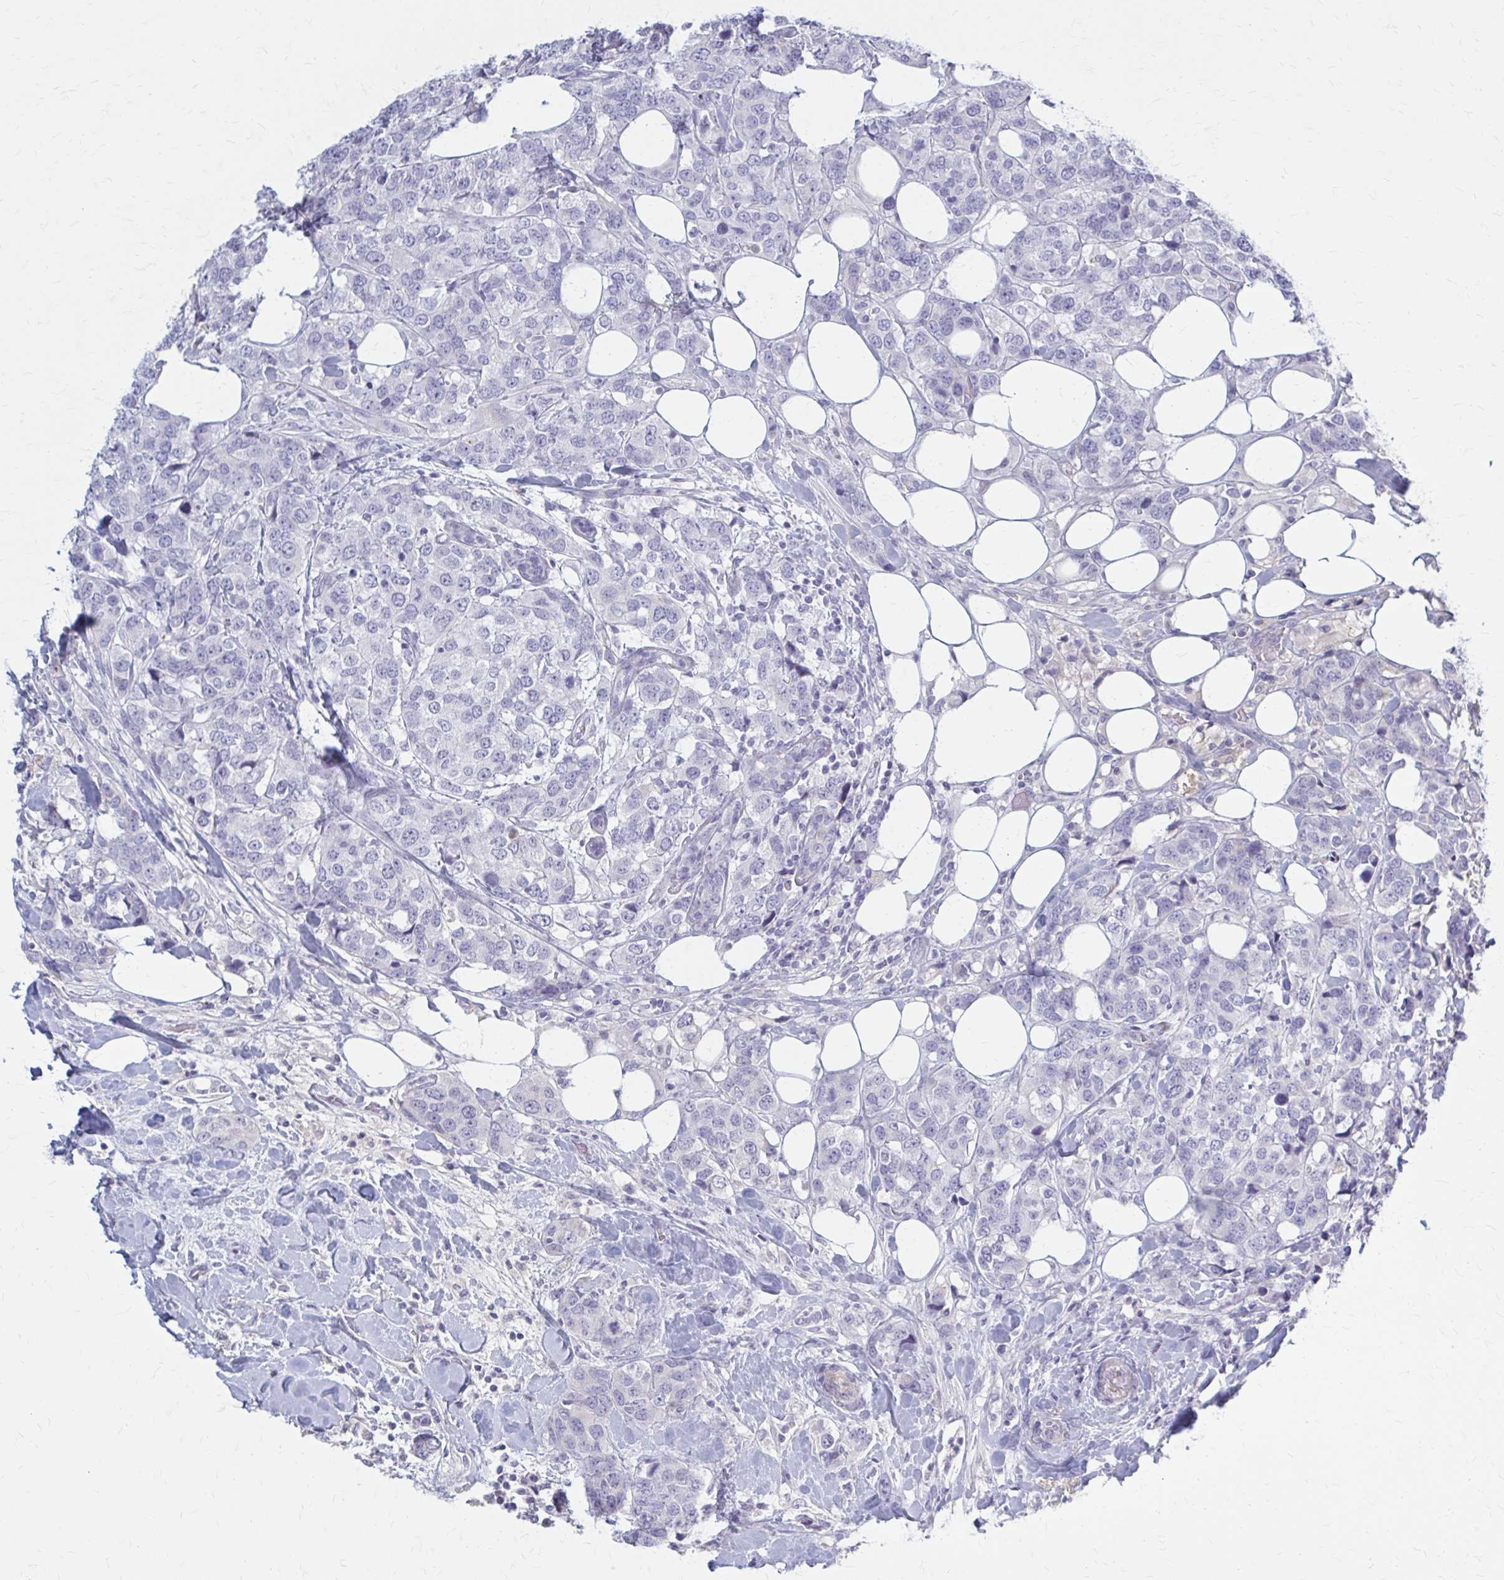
{"staining": {"intensity": "negative", "quantity": "none", "location": "none"}, "tissue": "breast cancer", "cell_type": "Tumor cells", "image_type": "cancer", "snomed": [{"axis": "morphology", "description": "Lobular carcinoma"}, {"axis": "topography", "description": "Breast"}], "caption": "Histopathology image shows no protein staining in tumor cells of breast lobular carcinoma tissue. (Brightfield microscopy of DAB (3,3'-diaminobenzidine) IHC at high magnification).", "gene": "SERPIND1", "patient": {"sex": "female", "age": 59}}